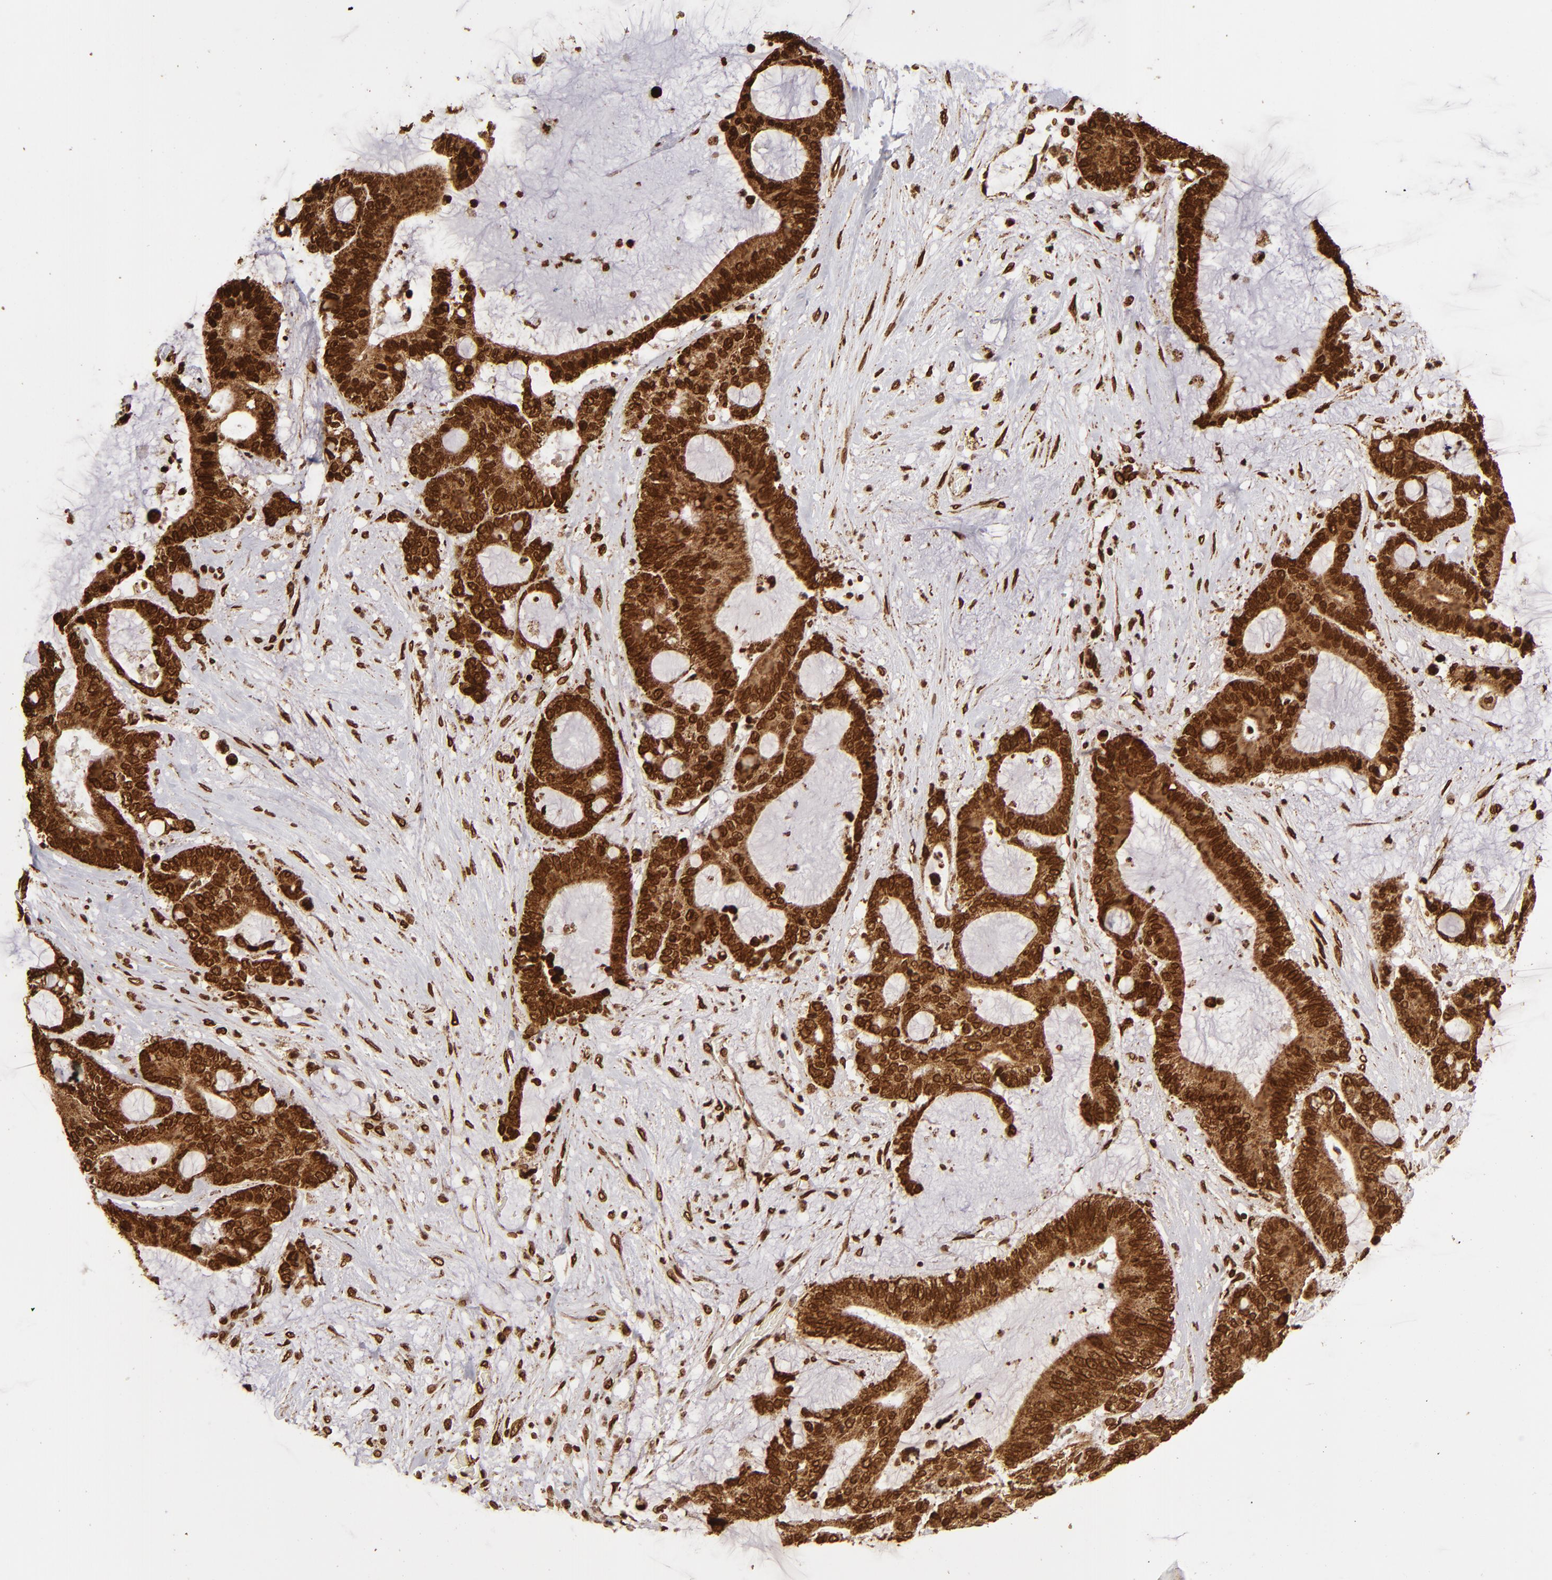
{"staining": {"intensity": "strong", "quantity": ">75%", "location": "cytoplasmic/membranous,nuclear"}, "tissue": "liver cancer", "cell_type": "Tumor cells", "image_type": "cancer", "snomed": [{"axis": "morphology", "description": "Cholangiocarcinoma"}, {"axis": "topography", "description": "Liver"}], "caption": "An immunohistochemistry (IHC) photomicrograph of tumor tissue is shown. Protein staining in brown shows strong cytoplasmic/membranous and nuclear positivity in liver cholangiocarcinoma within tumor cells.", "gene": "CUL3", "patient": {"sex": "female", "age": 73}}